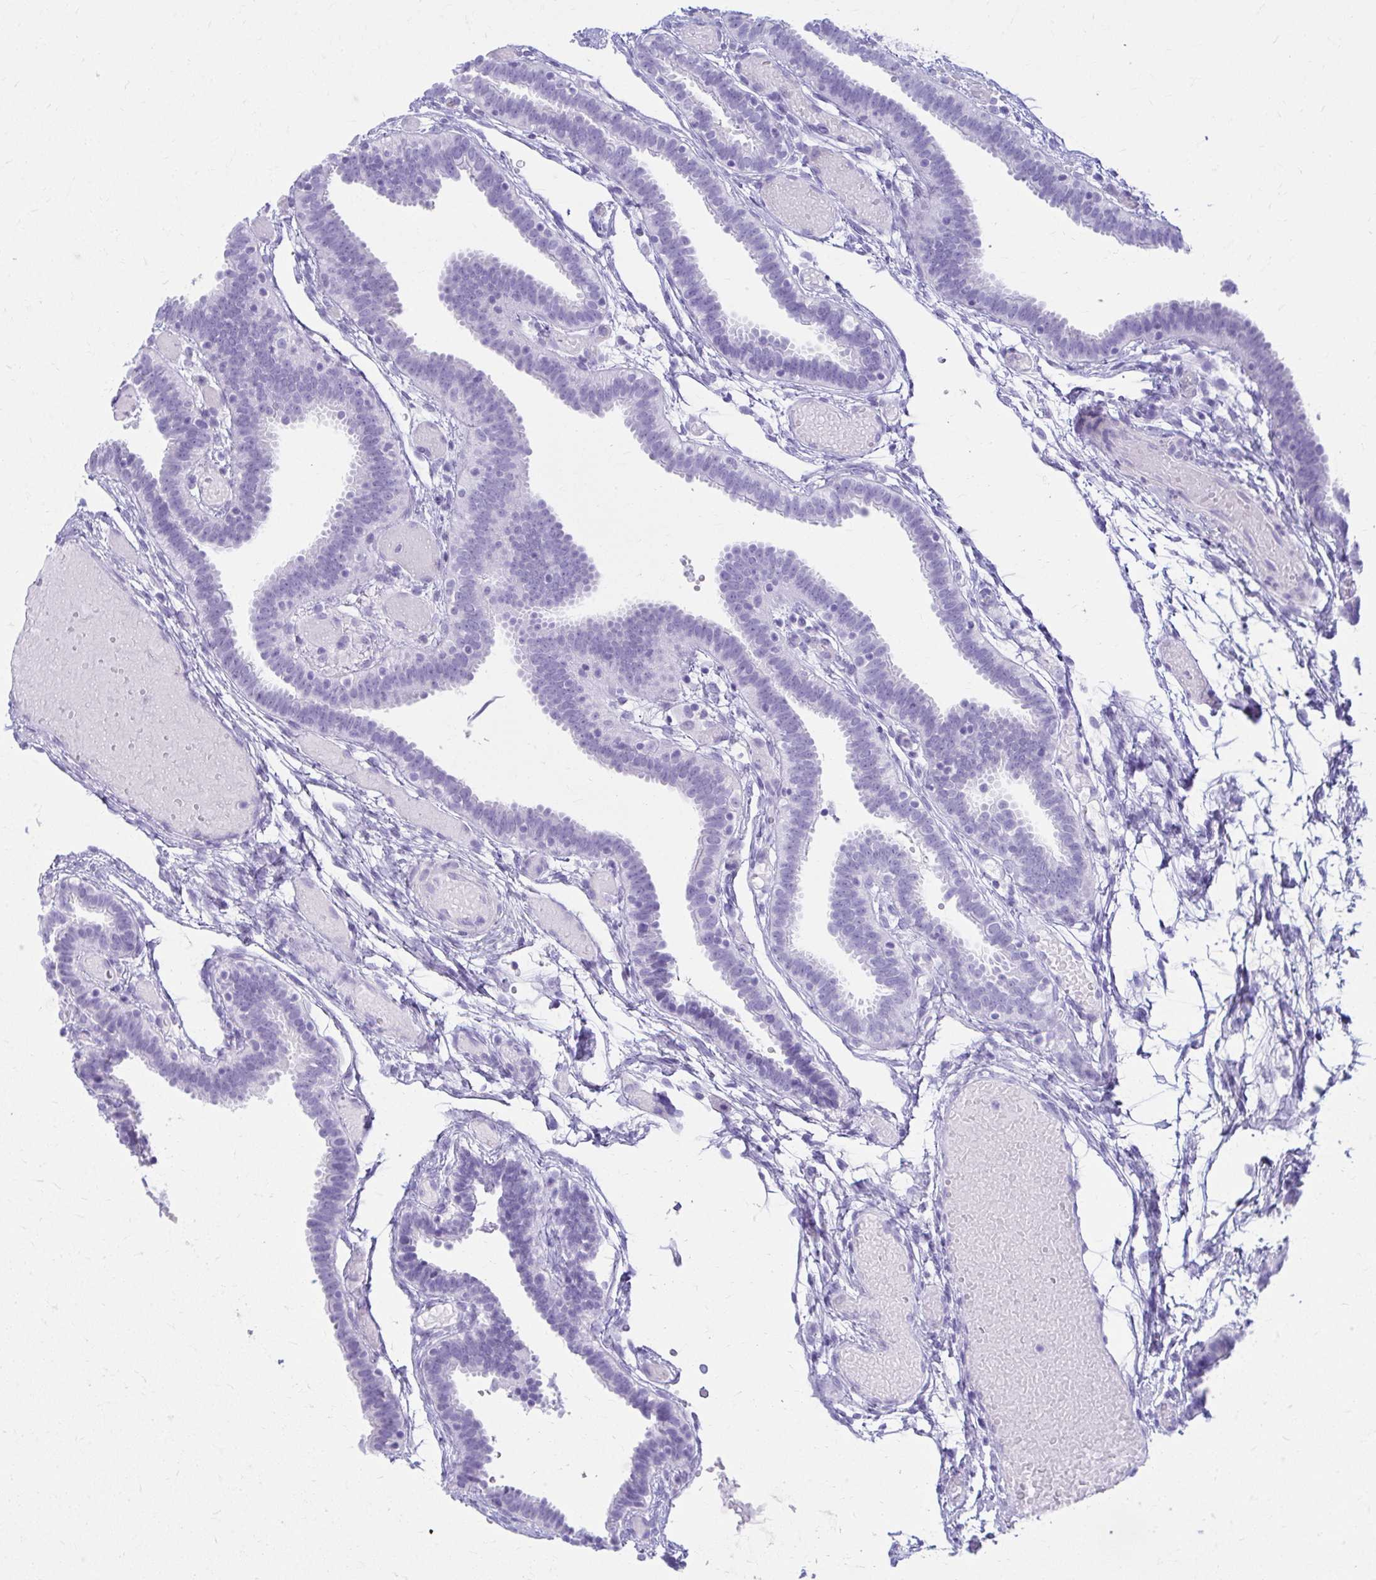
{"staining": {"intensity": "negative", "quantity": "none", "location": "none"}, "tissue": "fallopian tube", "cell_type": "Glandular cells", "image_type": "normal", "snomed": [{"axis": "morphology", "description": "Normal tissue, NOS"}, {"axis": "topography", "description": "Fallopian tube"}], "caption": "High power microscopy micrograph of an immunohistochemistry (IHC) image of benign fallopian tube, revealing no significant positivity in glandular cells.", "gene": "ATP4B", "patient": {"sex": "female", "age": 37}}